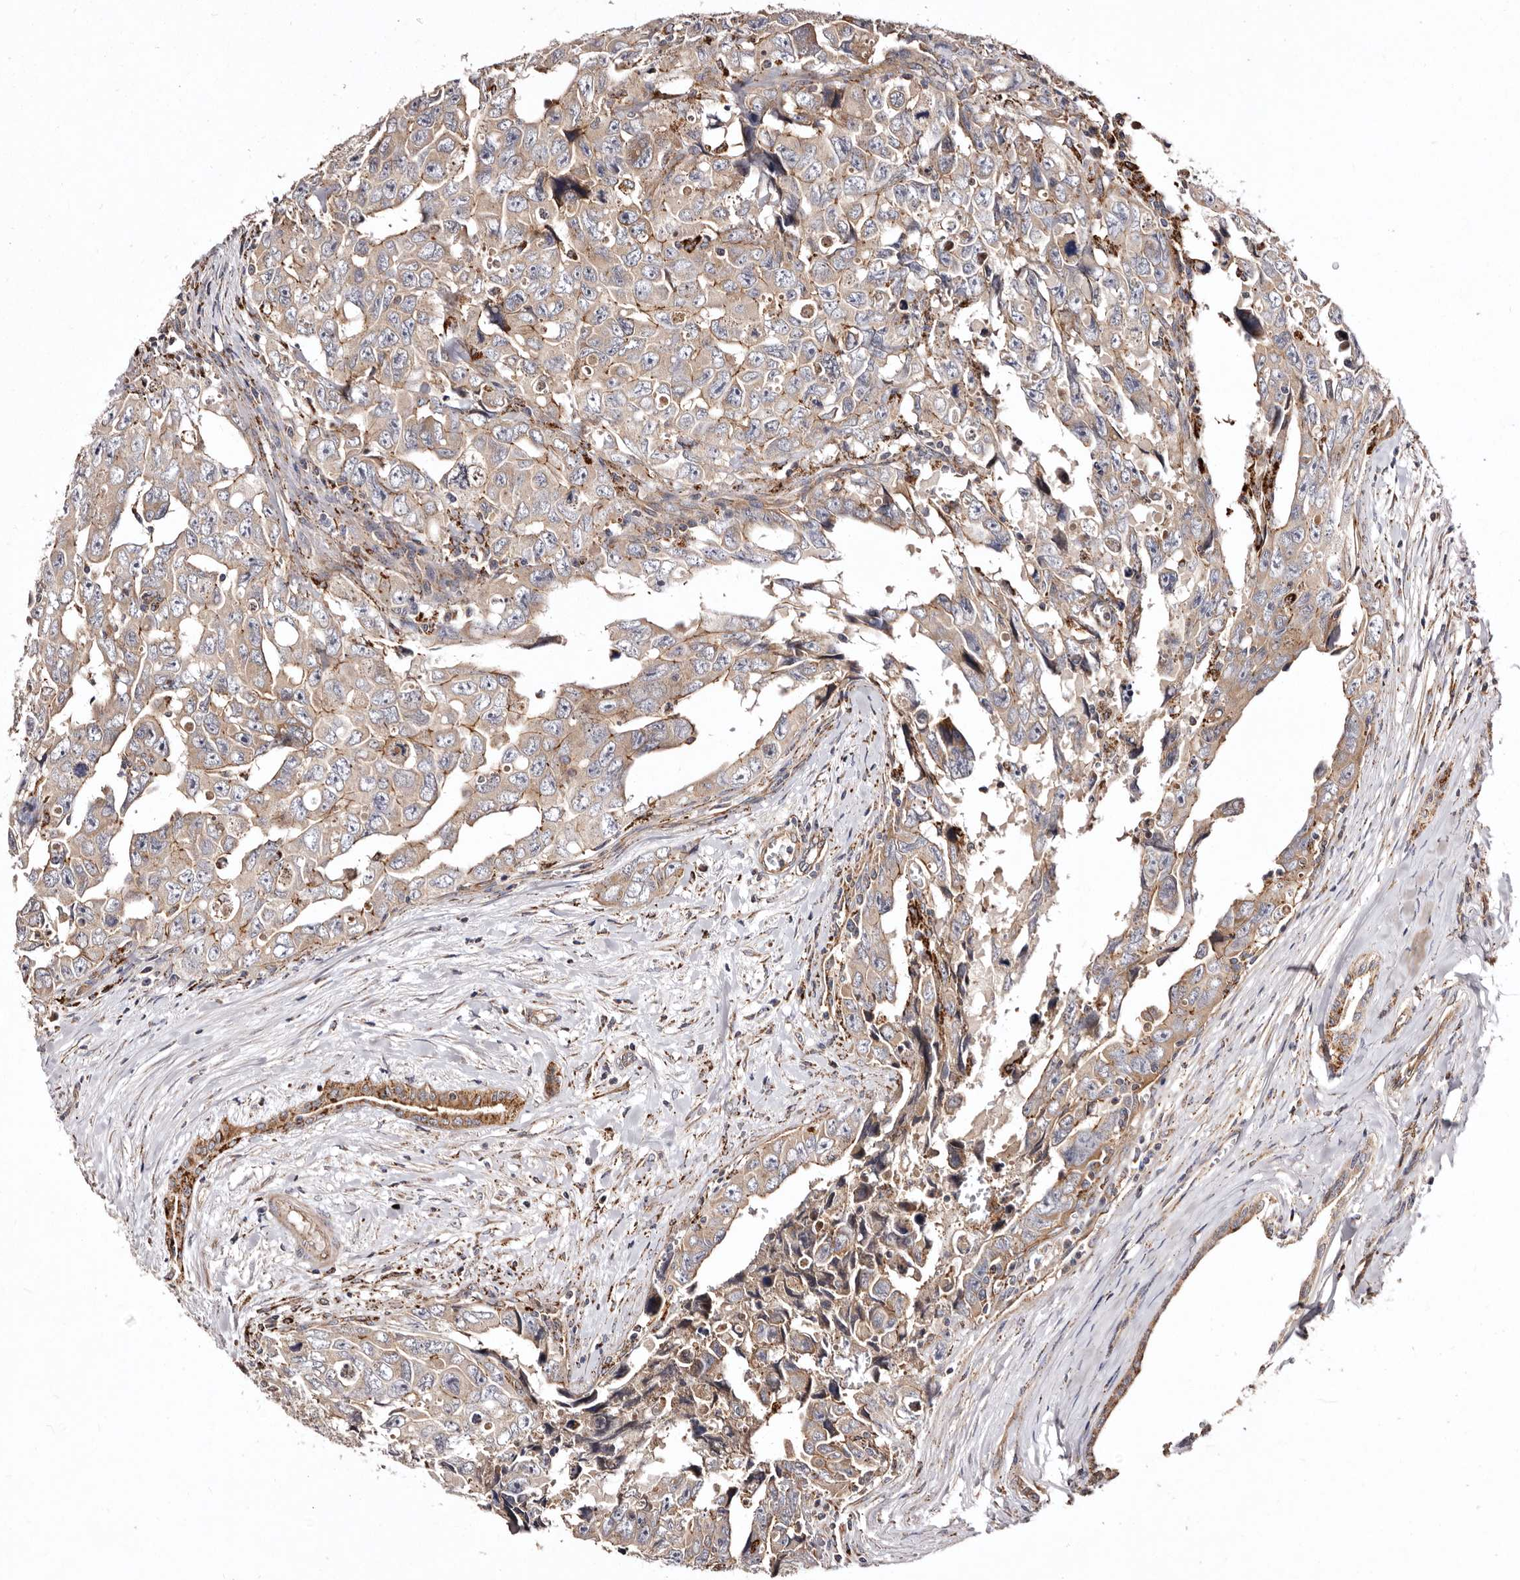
{"staining": {"intensity": "weak", "quantity": "25%-75%", "location": "cytoplasmic/membranous"}, "tissue": "testis cancer", "cell_type": "Tumor cells", "image_type": "cancer", "snomed": [{"axis": "morphology", "description": "Carcinoma, Embryonal, NOS"}, {"axis": "topography", "description": "Testis"}], "caption": "Testis cancer (embryonal carcinoma) was stained to show a protein in brown. There is low levels of weak cytoplasmic/membranous expression in about 25%-75% of tumor cells.", "gene": "LUZP1", "patient": {"sex": "male", "age": 28}}